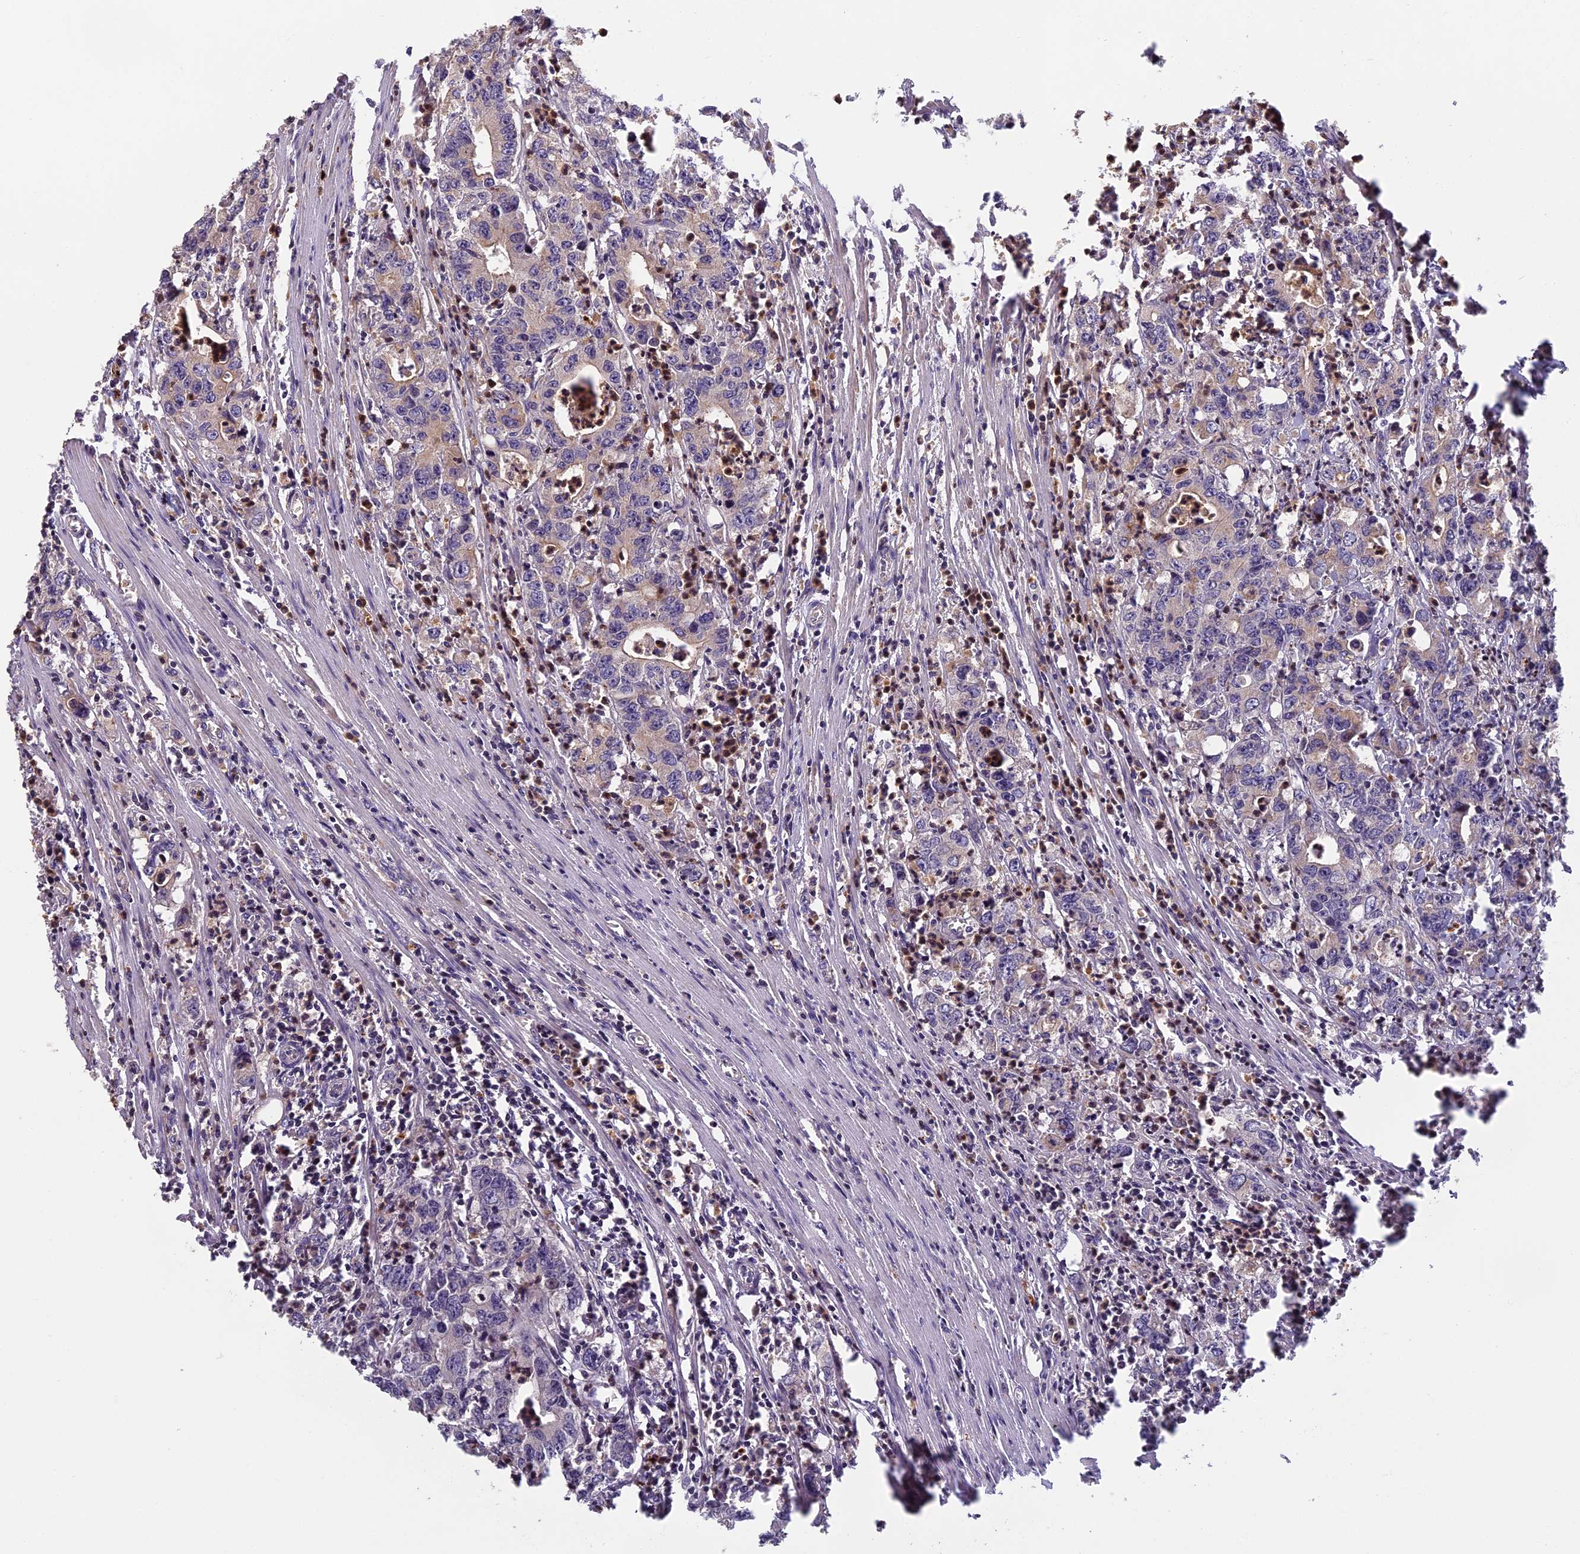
{"staining": {"intensity": "negative", "quantity": "none", "location": "none"}, "tissue": "colorectal cancer", "cell_type": "Tumor cells", "image_type": "cancer", "snomed": [{"axis": "morphology", "description": "Adenocarcinoma, NOS"}, {"axis": "topography", "description": "Colon"}], "caption": "Histopathology image shows no protein staining in tumor cells of adenocarcinoma (colorectal) tissue.", "gene": "AP4E1", "patient": {"sex": "female", "age": 75}}